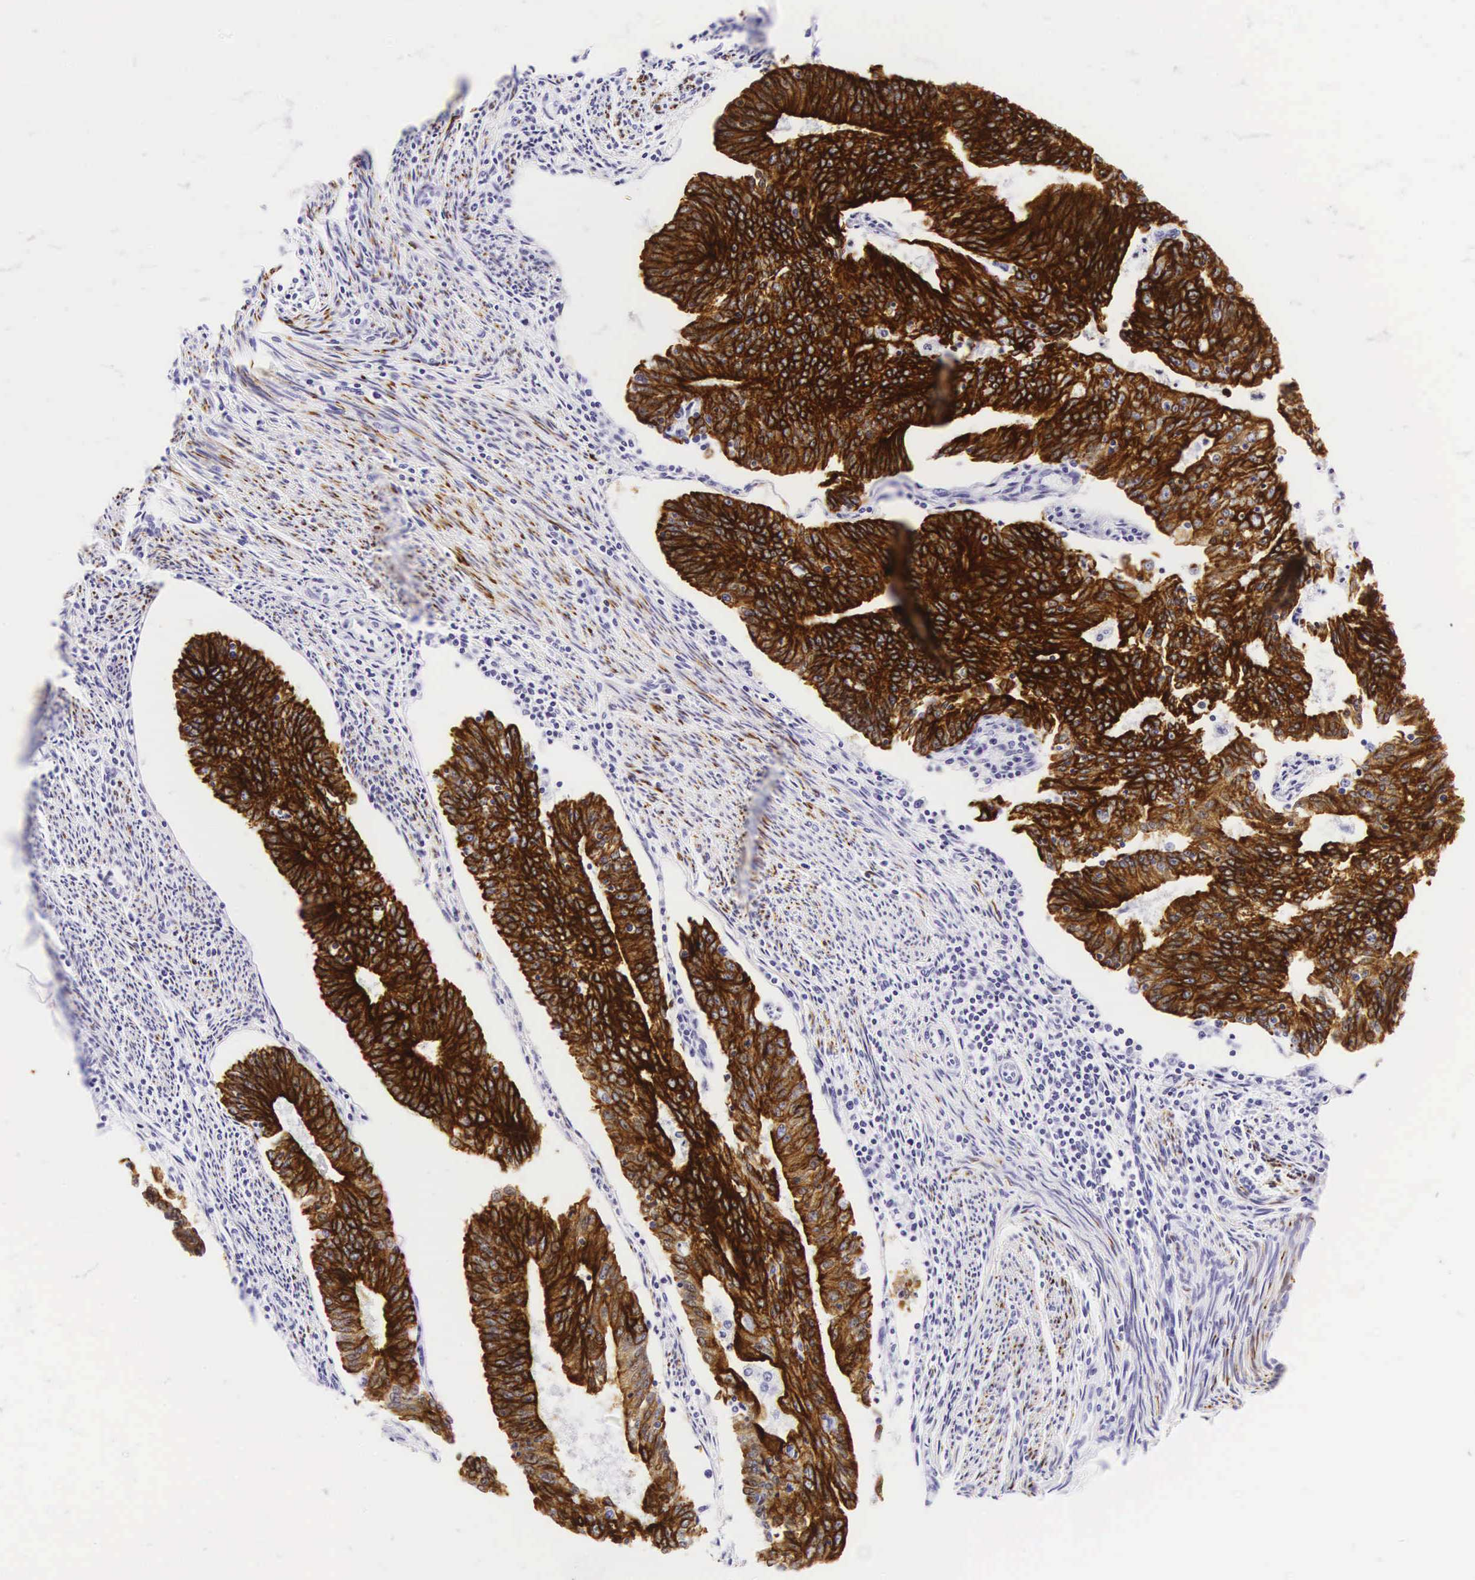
{"staining": {"intensity": "strong", "quantity": ">75%", "location": "cytoplasmic/membranous"}, "tissue": "endometrial cancer", "cell_type": "Tumor cells", "image_type": "cancer", "snomed": [{"axis": "morphology", "description": "Adenocarcinoma, NOS"}, {"axis": "topography", "description": "Endometrium"}], "caption": "Immunohistochemistry (IHC) of endometrial adenocarcinoma displays high levels of strong cytoplasmic/membranous expression in about >75% of tumor cells.", "gene": "KRT18", "patient": {"sex": "female", "age": 56}}